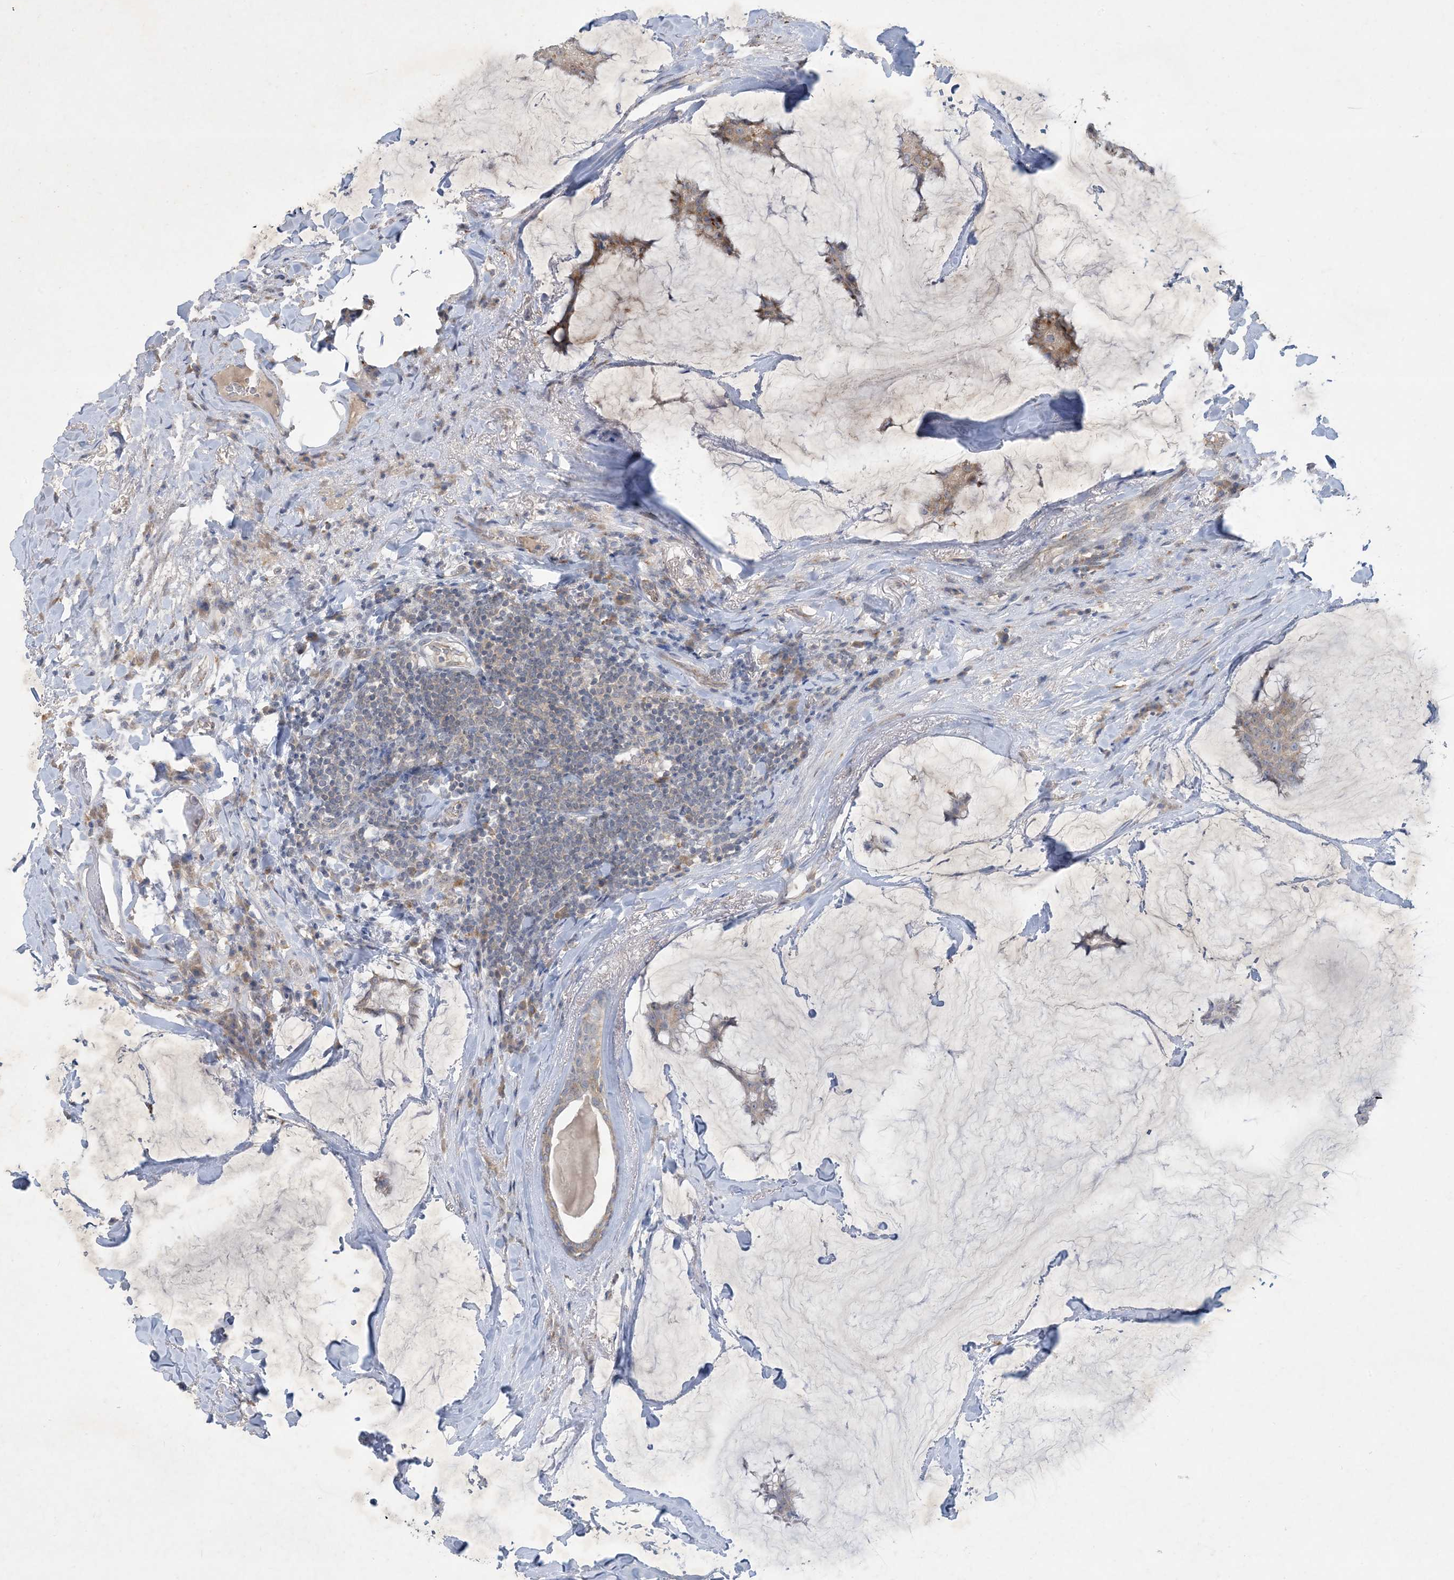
{"staining": {"intensity": "moderate", "quantity": "<25%", "location": "cytoplasmic/membranous"}, "tissue": "breast cancer", "cell_type": "Tumor cells", "image_type": "cancer", "snomed": [{"axis": "morphology", "description": "Duct carcinoma"}, {"axis": "topography", "description": "Breast"}], "caption": "Breast cancer stained with DAB (3,3'-diaminobenzidine) IHC displays low levels of moderate cytoplasmic/membranous expression in about <25% of tumor cells.", "gene": "MRPS18A", "patient": {"sex": "female", "age": 93}}